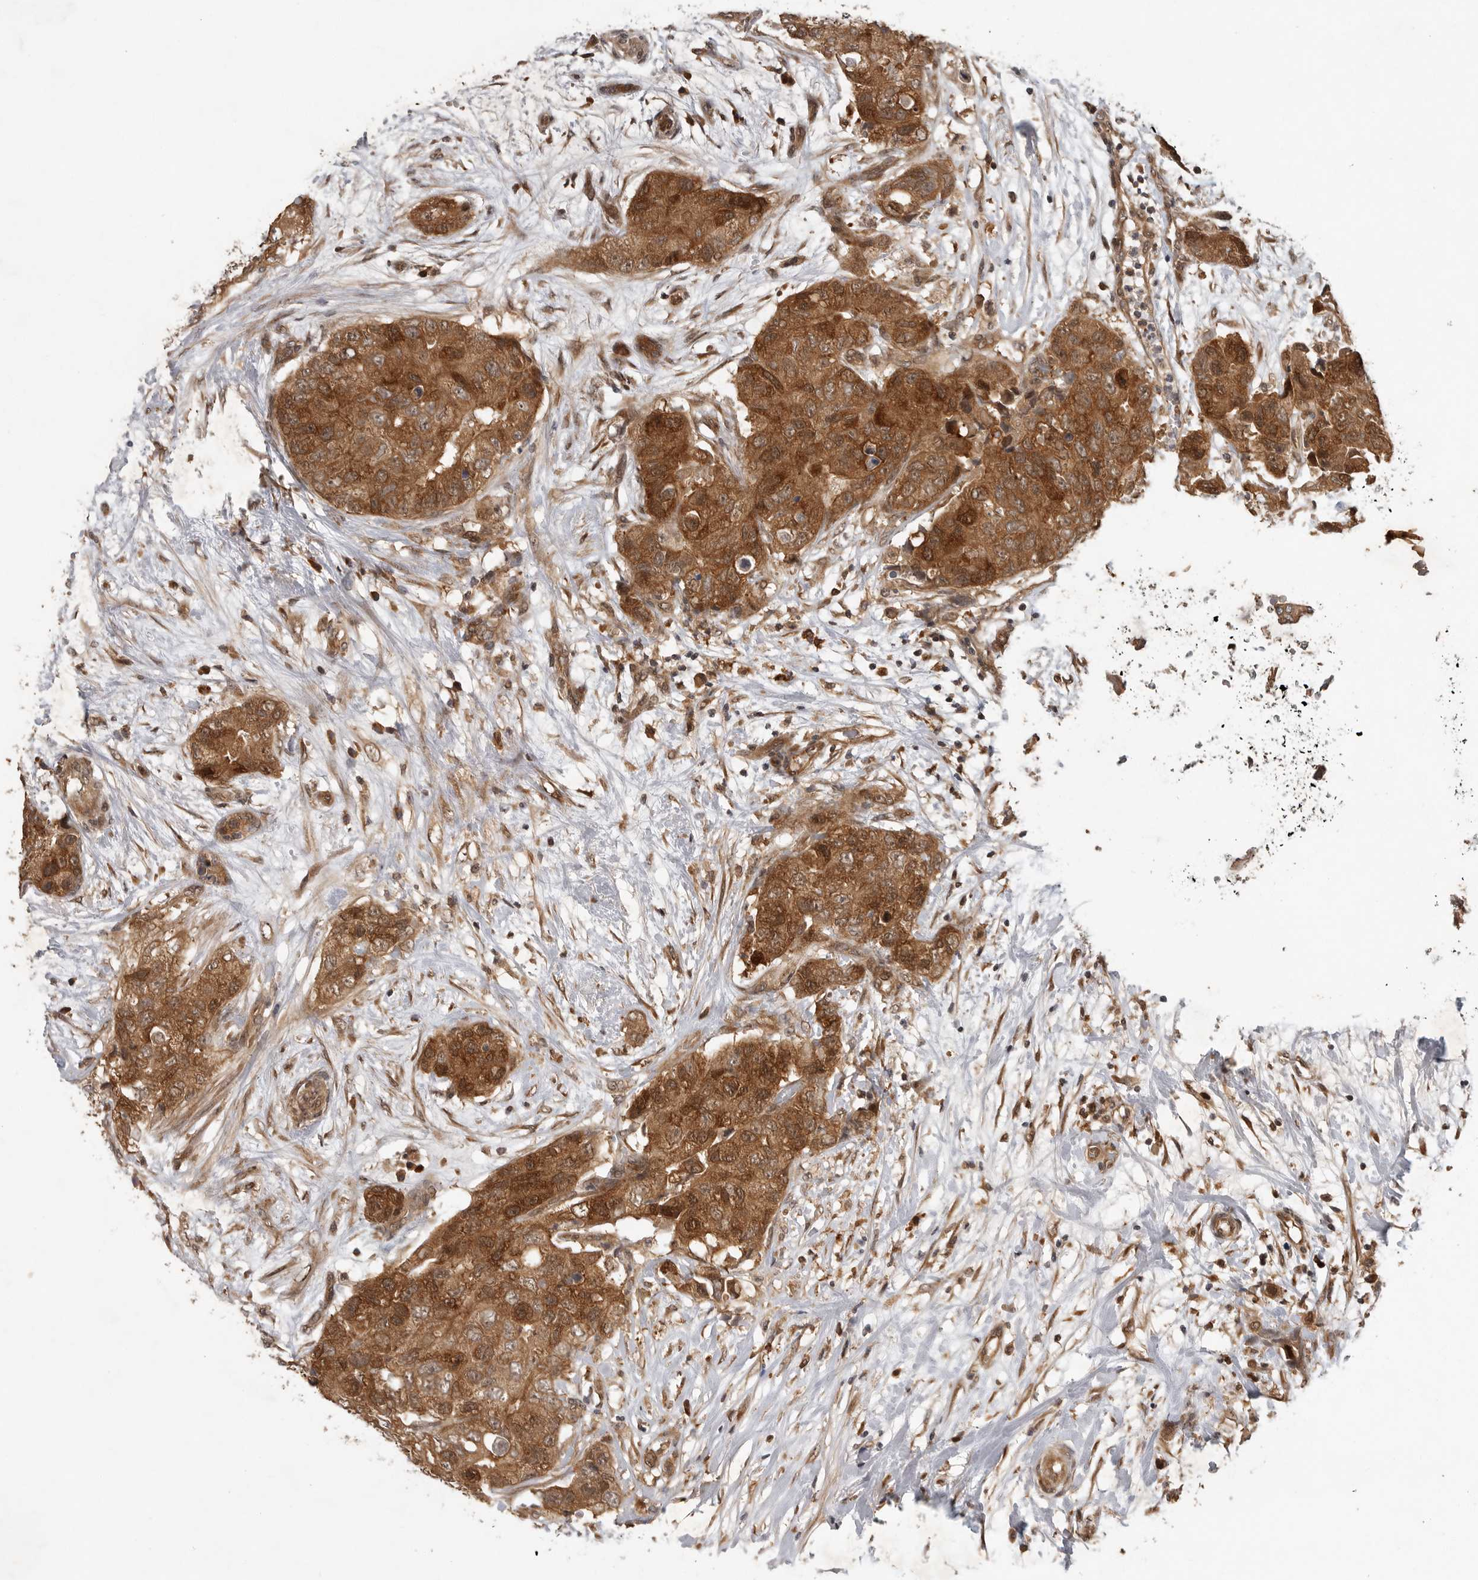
{"staining": {"intensity": "moderate", "quantity": ">75%", "location": "cytoplasmic/membranous,nuclear"}, "tissue": "breast cancer", "cell_type": "Tumor cells", "image_type": "cancer", "snomed": [{"axis": "morphology", "description": "Duct carcinoma"}, {"axis": "topography", "description": "Breast"}], "caption": "High-power microscopy captured an immunohistochemistry histopathology image of breast infiltrating ductal carcinoma, revealing moderate cytoplasmic/membranous and nuclear expression in about >75% of tumor cells.", "gene": "OSBPL9", "patient": {"sex": "female", "age": 62}}